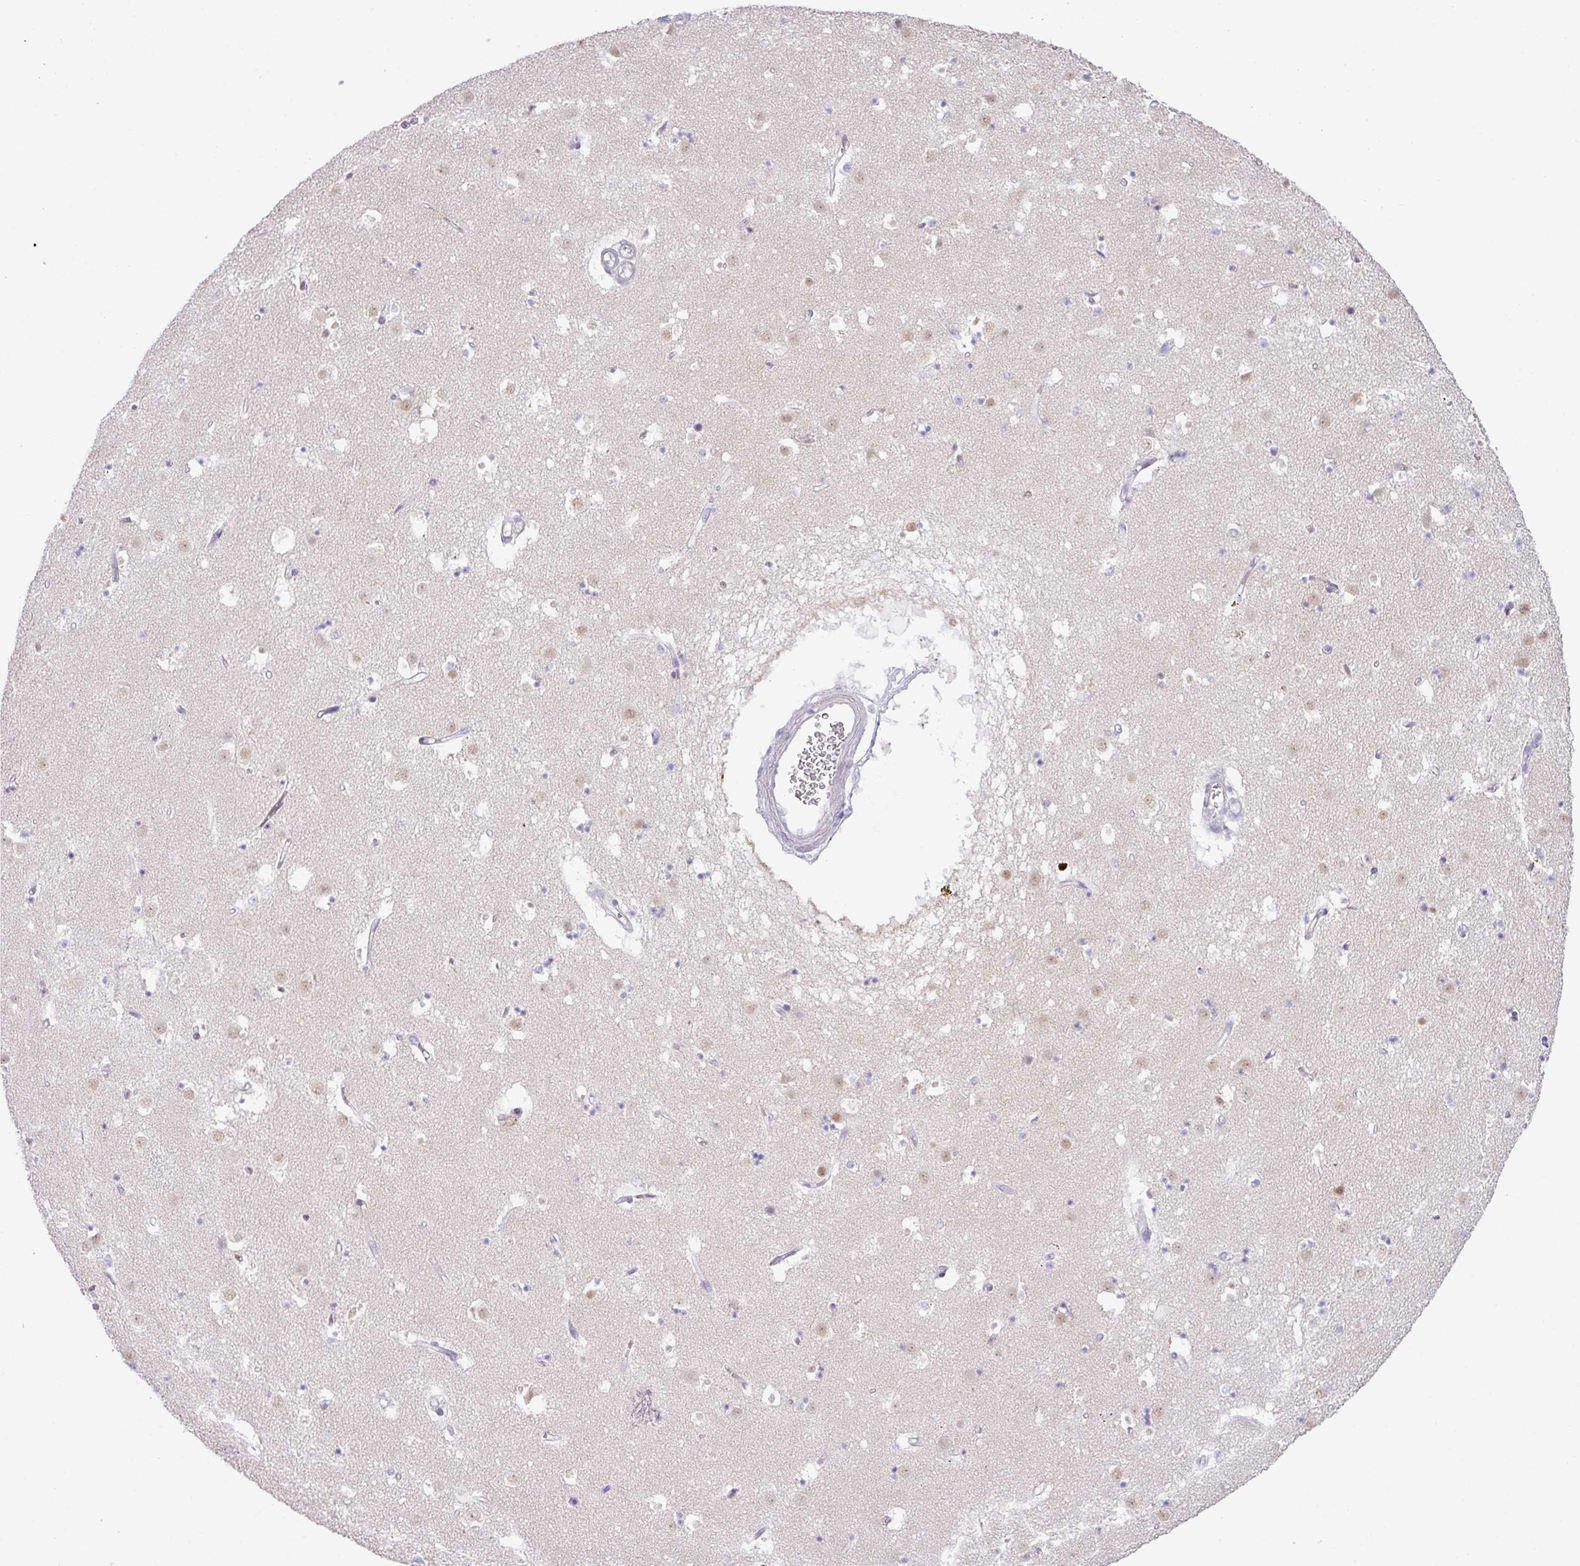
{"staining": {"intensity": "negative", "quantity": "none", "location": "none"}, "tissue": "caudate", "cell_type": "Glial cells", "image_type": "normal", "snomed": [{"axis": "morphology", "description": "Normal tissue, NOS"}, {"axis": "topography", "description": "Lateral ventricle wall"}], "caption": "Immunohistochemistry micrograph of benign human caudate stained for a protein (brown), which displays no expression in glial cells.", "gene": "ANKRD13B", "patient": {"sex": "male", "age": 58}}